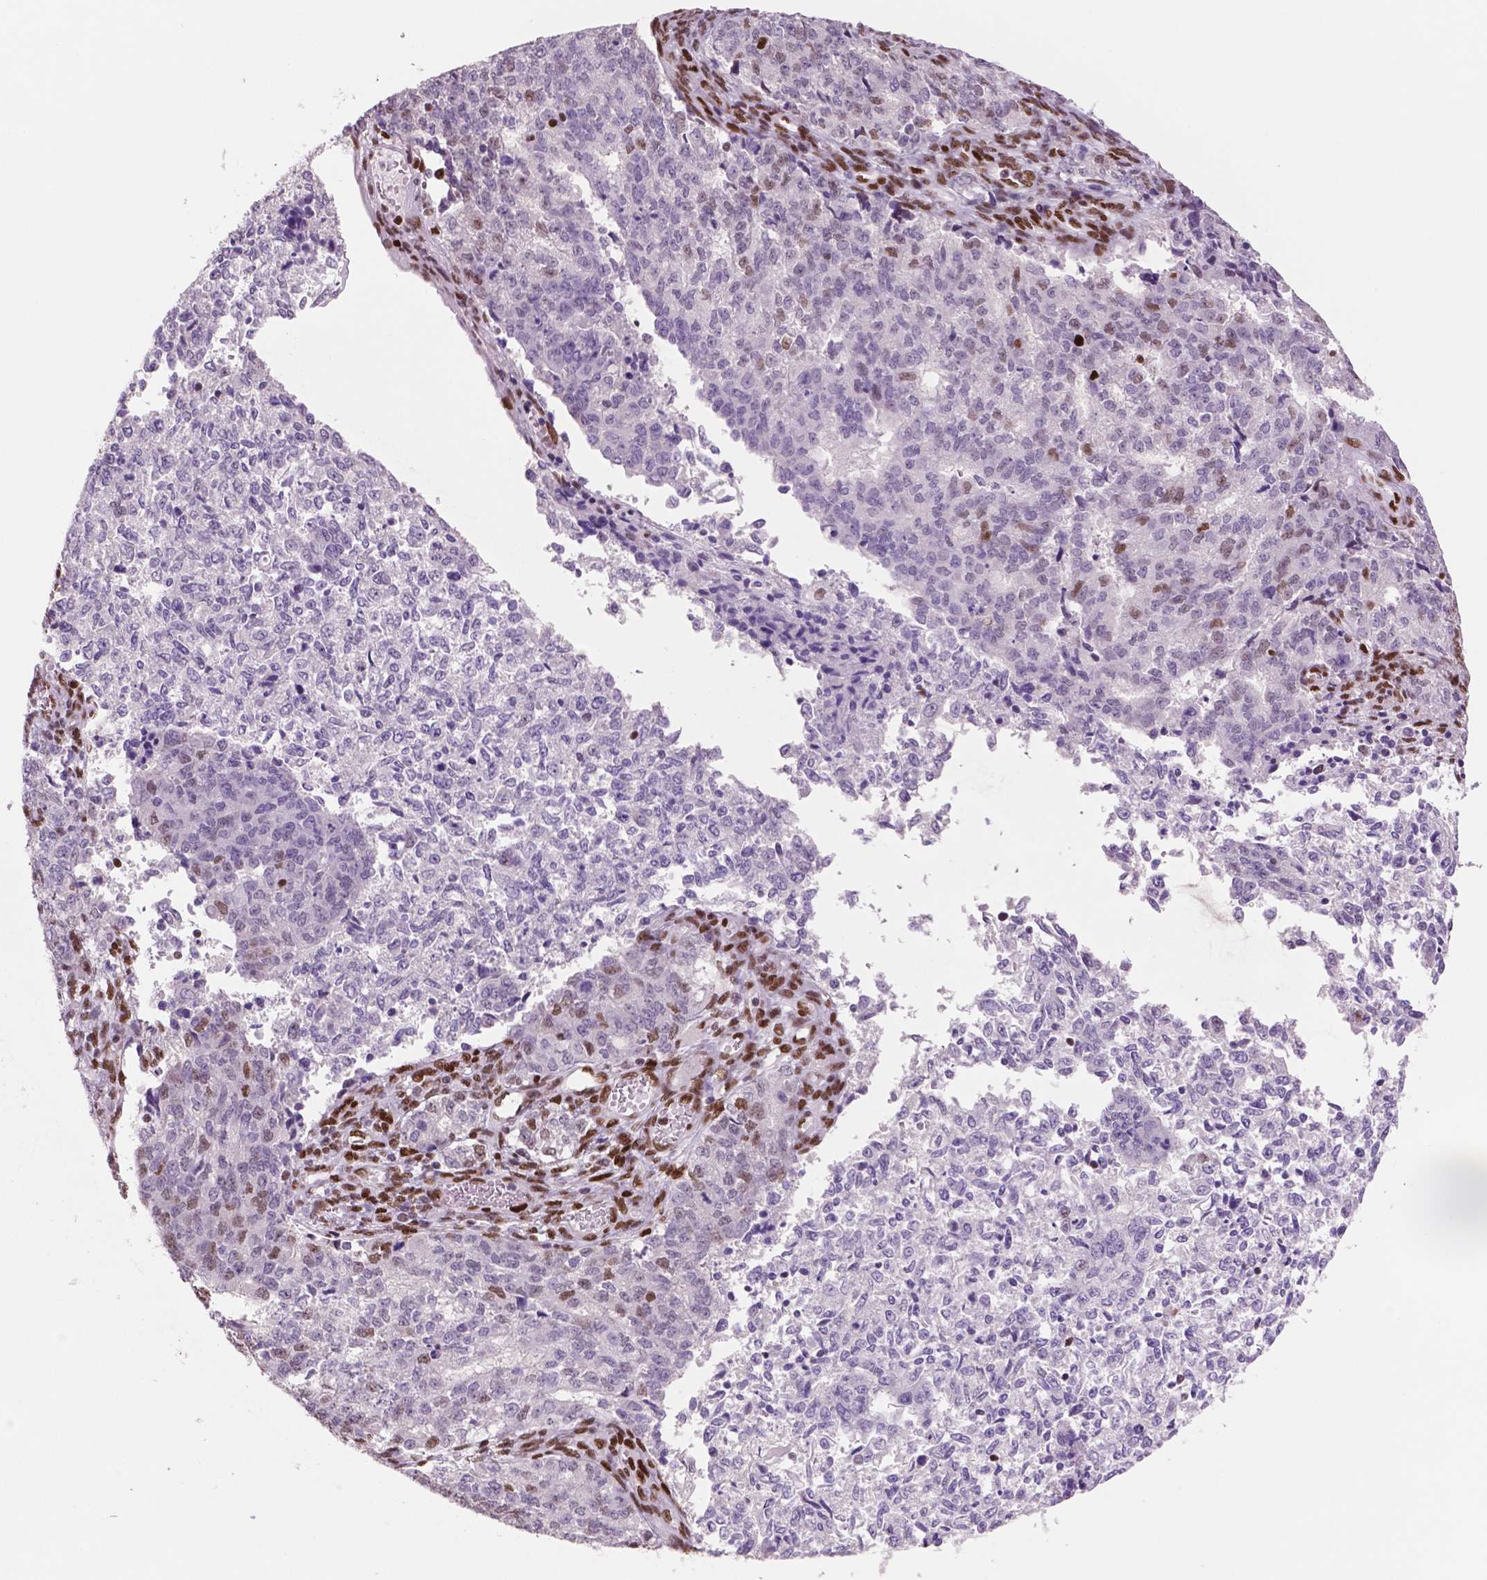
{"staining": {"intensity": "moderate", "quantity": "<25%", "location": "nuclear"}, "tissue": "endometrial cancer", "cell_type": "Tumor cells", "image_type": "cancer", "snomed": [{"axis": "morphology", "description": "Adenocarcinoma, NOS"}, {"axis": "topography", "description": "Endometrium"}], "caption": "IHC of adenocarcinoma (endometrial) demonstrates low levels of moderate nuclear positivity in approximately <25% of tumor cells.", "gene": "MSH6", "patient": {"sex": "female", "age": 50}}